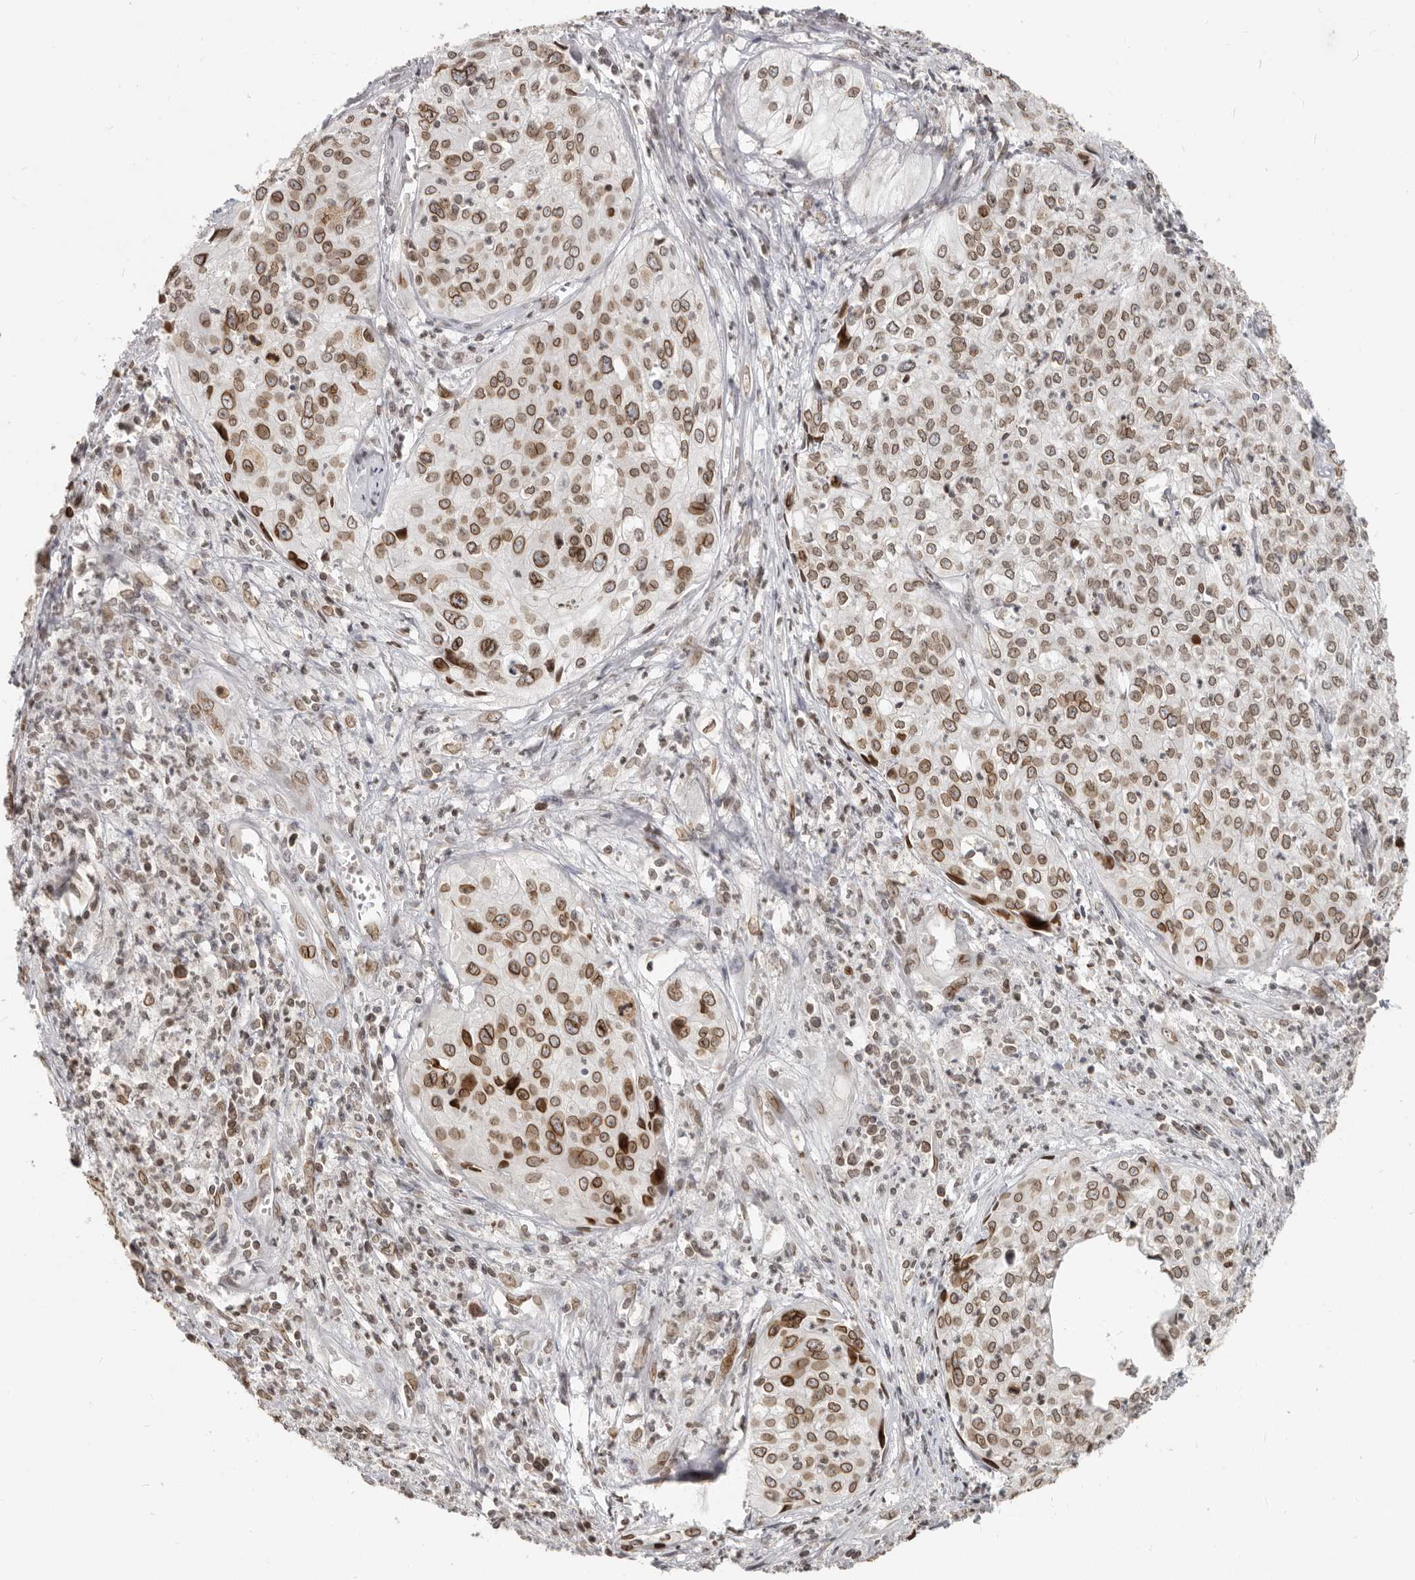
{"staining": {"intensity": "moderate", "quantity": ">75%", "location": "cytoplasmic/membranous,nuclear"}, "tissue": "cervical cancer", "cell_type": "Tumor cells", "image_type": "cancer", "snomed": [{"axis": "morphology", "description": "Squamous cell carcinoma, NOS"}, {"axis": "topography", "description": "Cervix"}], "caption": "Tumor cells demonstrate medium levels of moderate cytoplasmic/membranous and nuclear positivity in approximately >75% of cells in human cervical cancer.", "gene": "NUP153", "patient": {"sex": "female", "age": 31}}